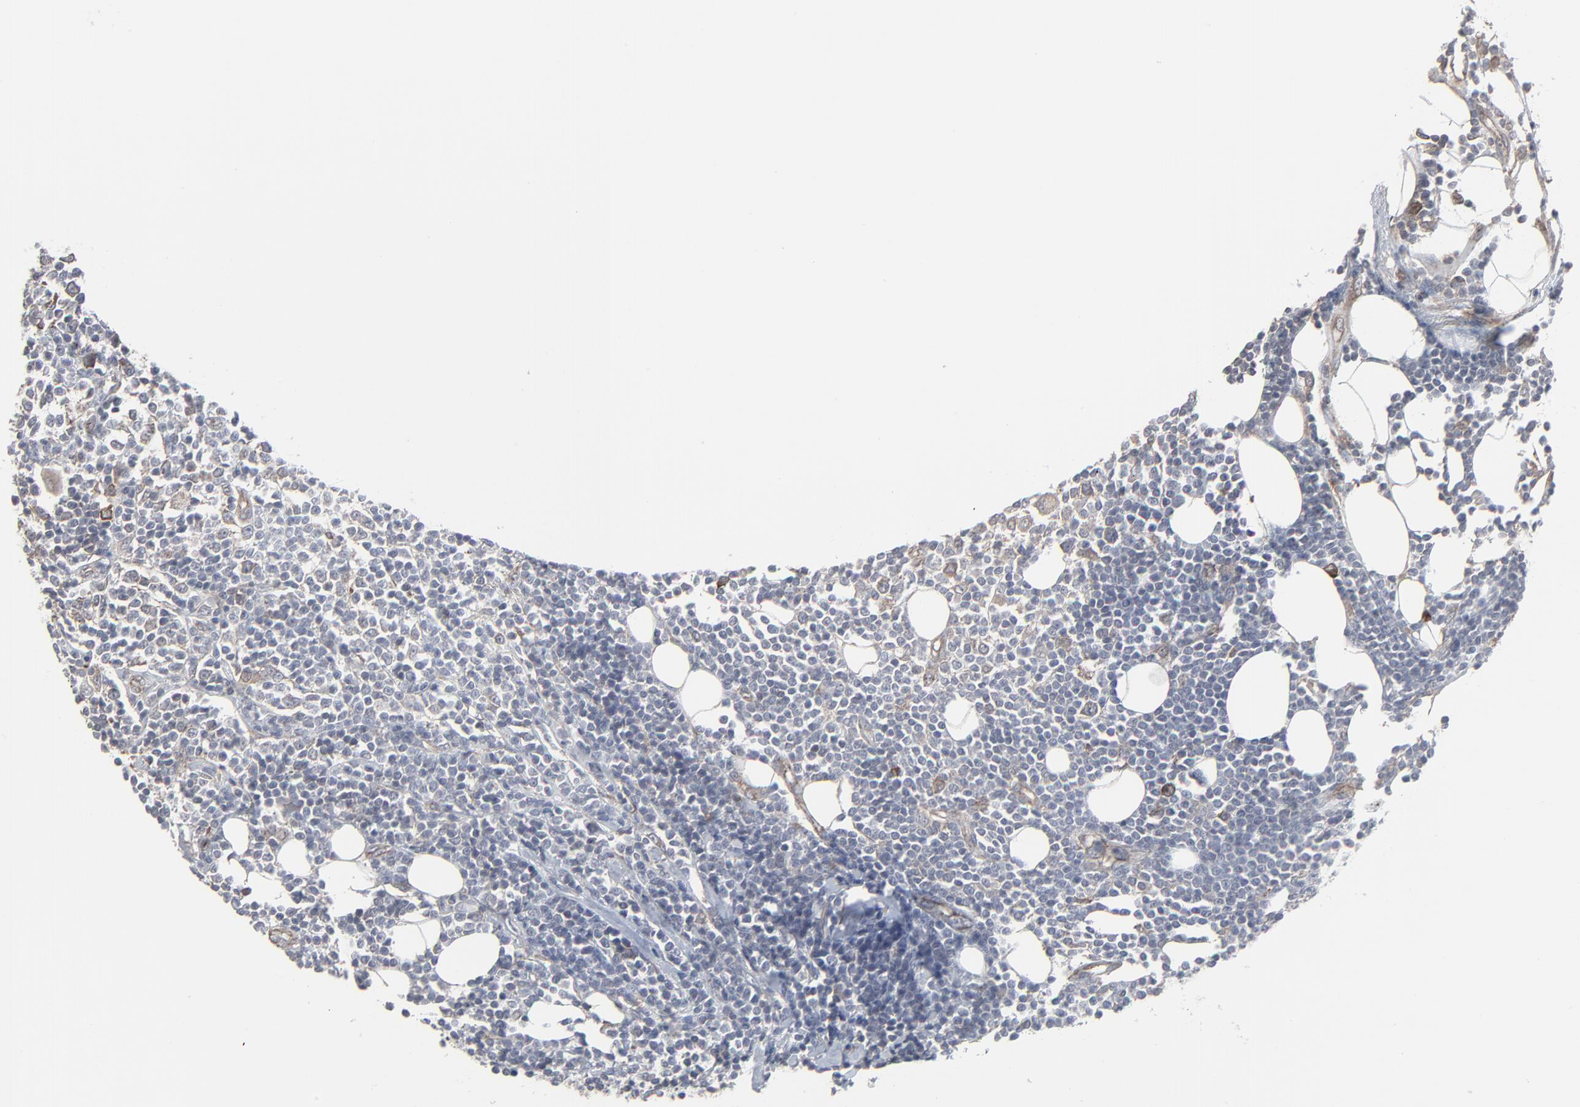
{"staining": {"intensity": "negative", "quantity": "none", "location": "none"}, "tissue": "lymphoma", "cell_type": "Tumor cells", "image_type": "cancer", "snomed": [{"axis": "morphology", "description": "Malignant lymphoma, non-Hodgkin's type, Low grade"}, {"axis": "topography", "description": "Soft tissue"}], "caption": "Malignant lymphoma, non-Hodgkin's type (low-grade) was stained to show a protein in brown. There is no significant expression in tumor cells.", "gene": "CTNND1", "patient": {"sex": "male", "age": 92}}